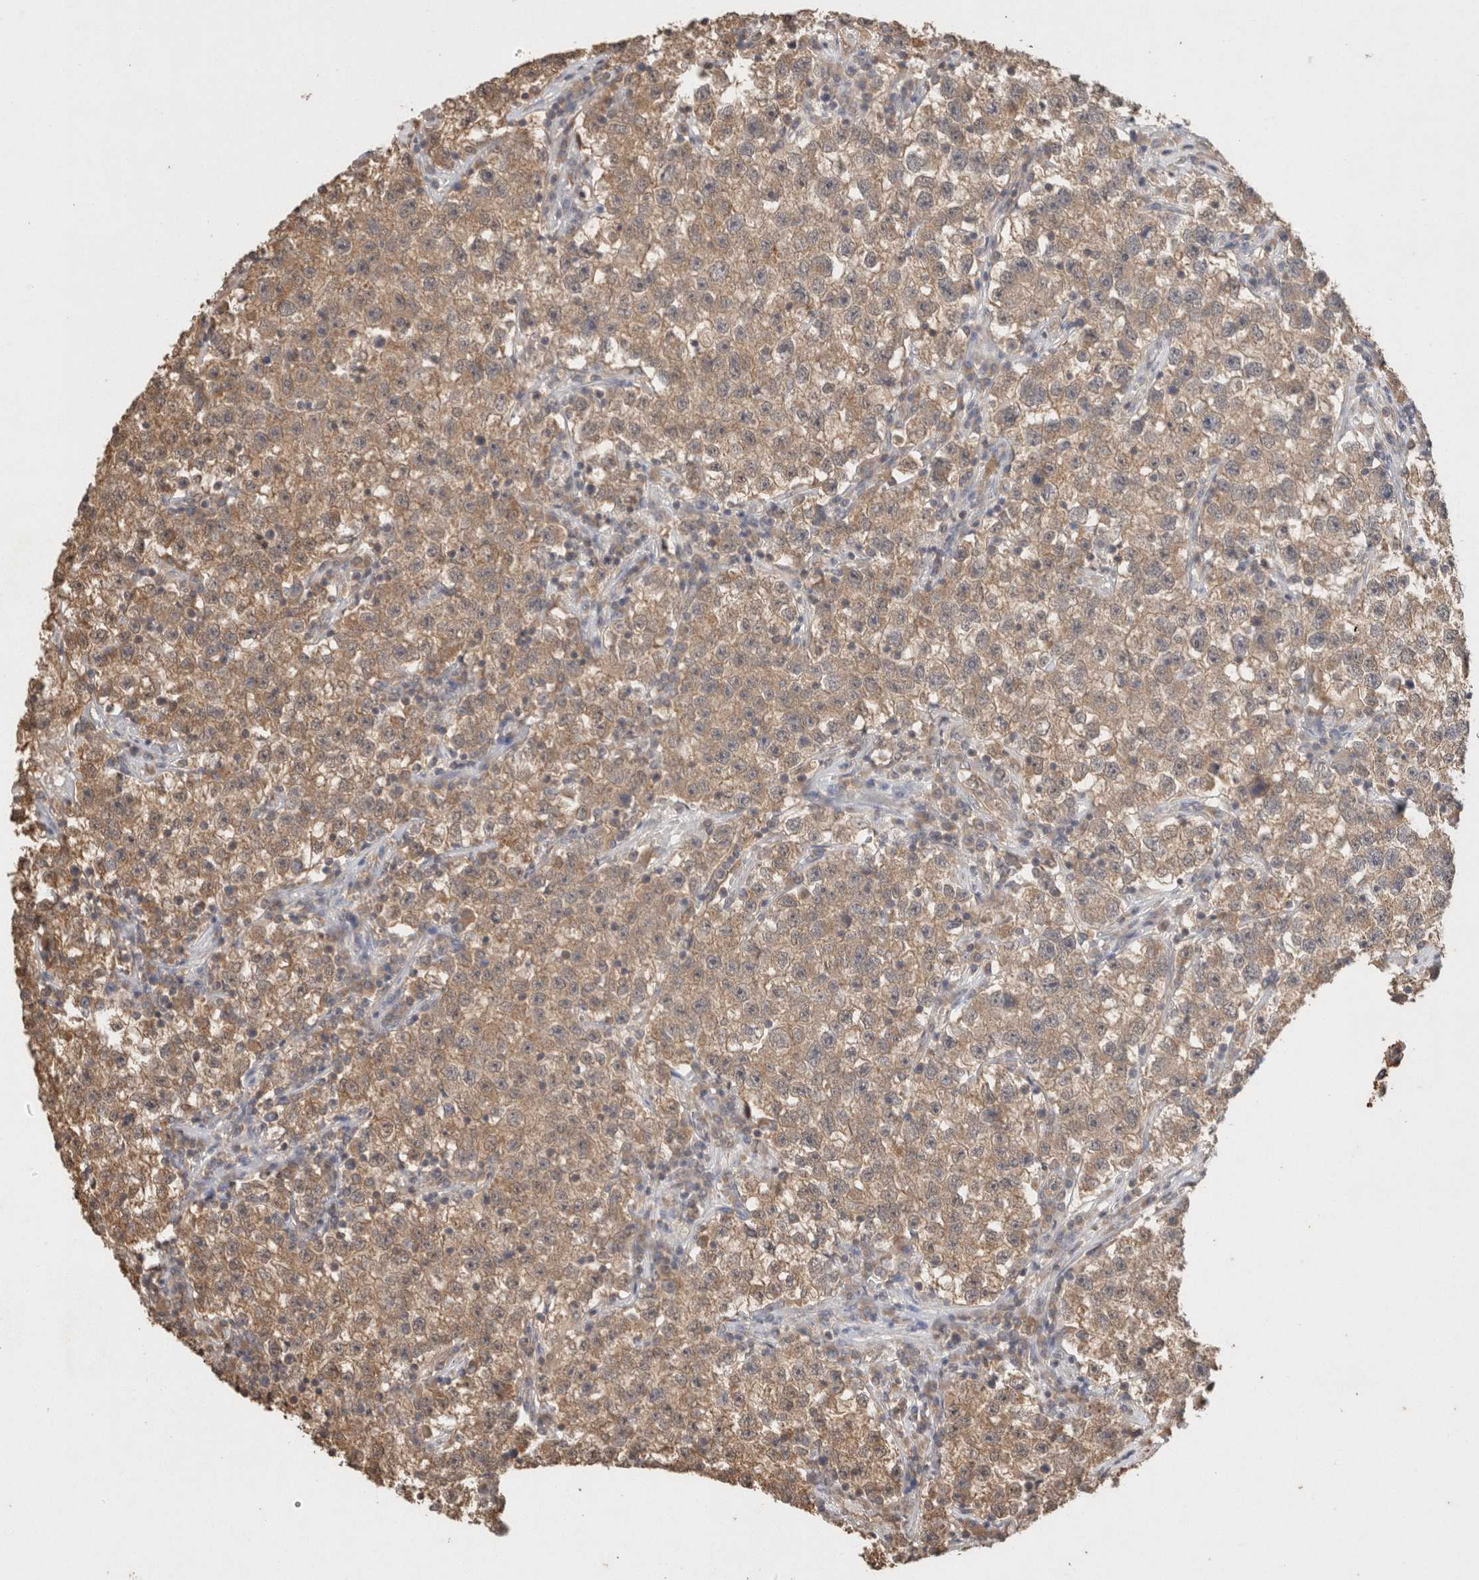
{"staining": {"intensity": "weak", "quantity": ">75%", "location": "cytoplasmic/membranous"}, "tissue": "testis cancer", "cell_type": "Tumor cells", "image_type": "cancer", "snomed": [{"axis": "morphology", "description": "Seminoma, NOS"}, {"axis": "topography", "description": "Testis"}], "caption": "This photomicrograph demonstrates immunohistochemistry staining of human seminoma (testis), with low weak cytoplasmic/membranous staining in approximately >75% of tumor cells.", "gene": "YWHAH", "patient": {"sex": "male", "age": 22}}